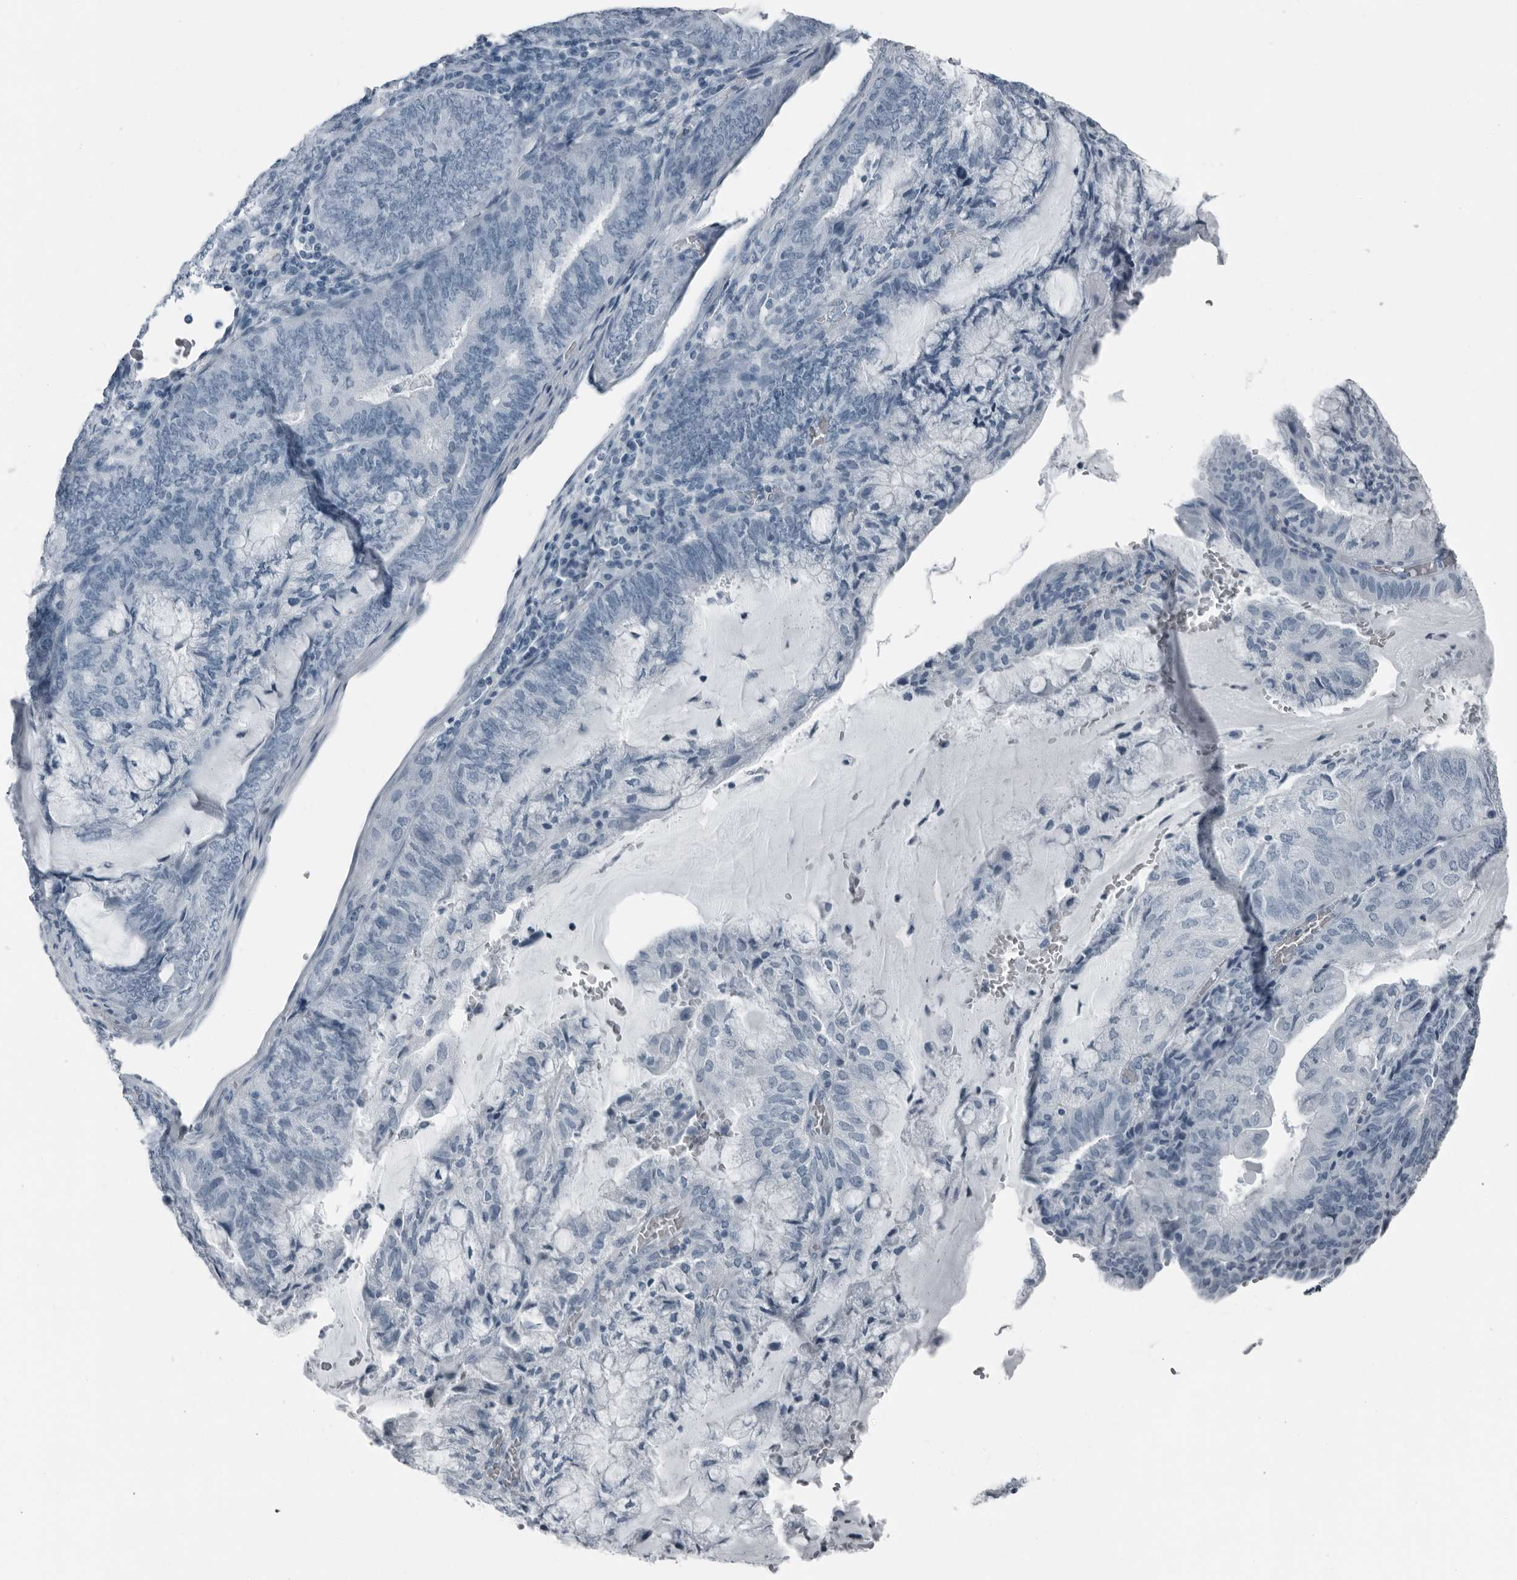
{"staining": {"intensity": "negative", "quantity": "none", "location": "none"}, "tissue": "endometrial cancer", "cell_type": "Tumor cells", "image_type": "cancer", "snomed": [{"axis": "morphology", "description": "Adenocarcinoma, NOS"}, {"axis": "topography", "description": "Endometrium"}], "caption": "High power microscopy image of an immunohistochemistry micrograph of endometrial cancer, revealing no significant expression in tumor cells.", "gene": "PRSS1", "patient": {"sex": "female", "age": 81}}